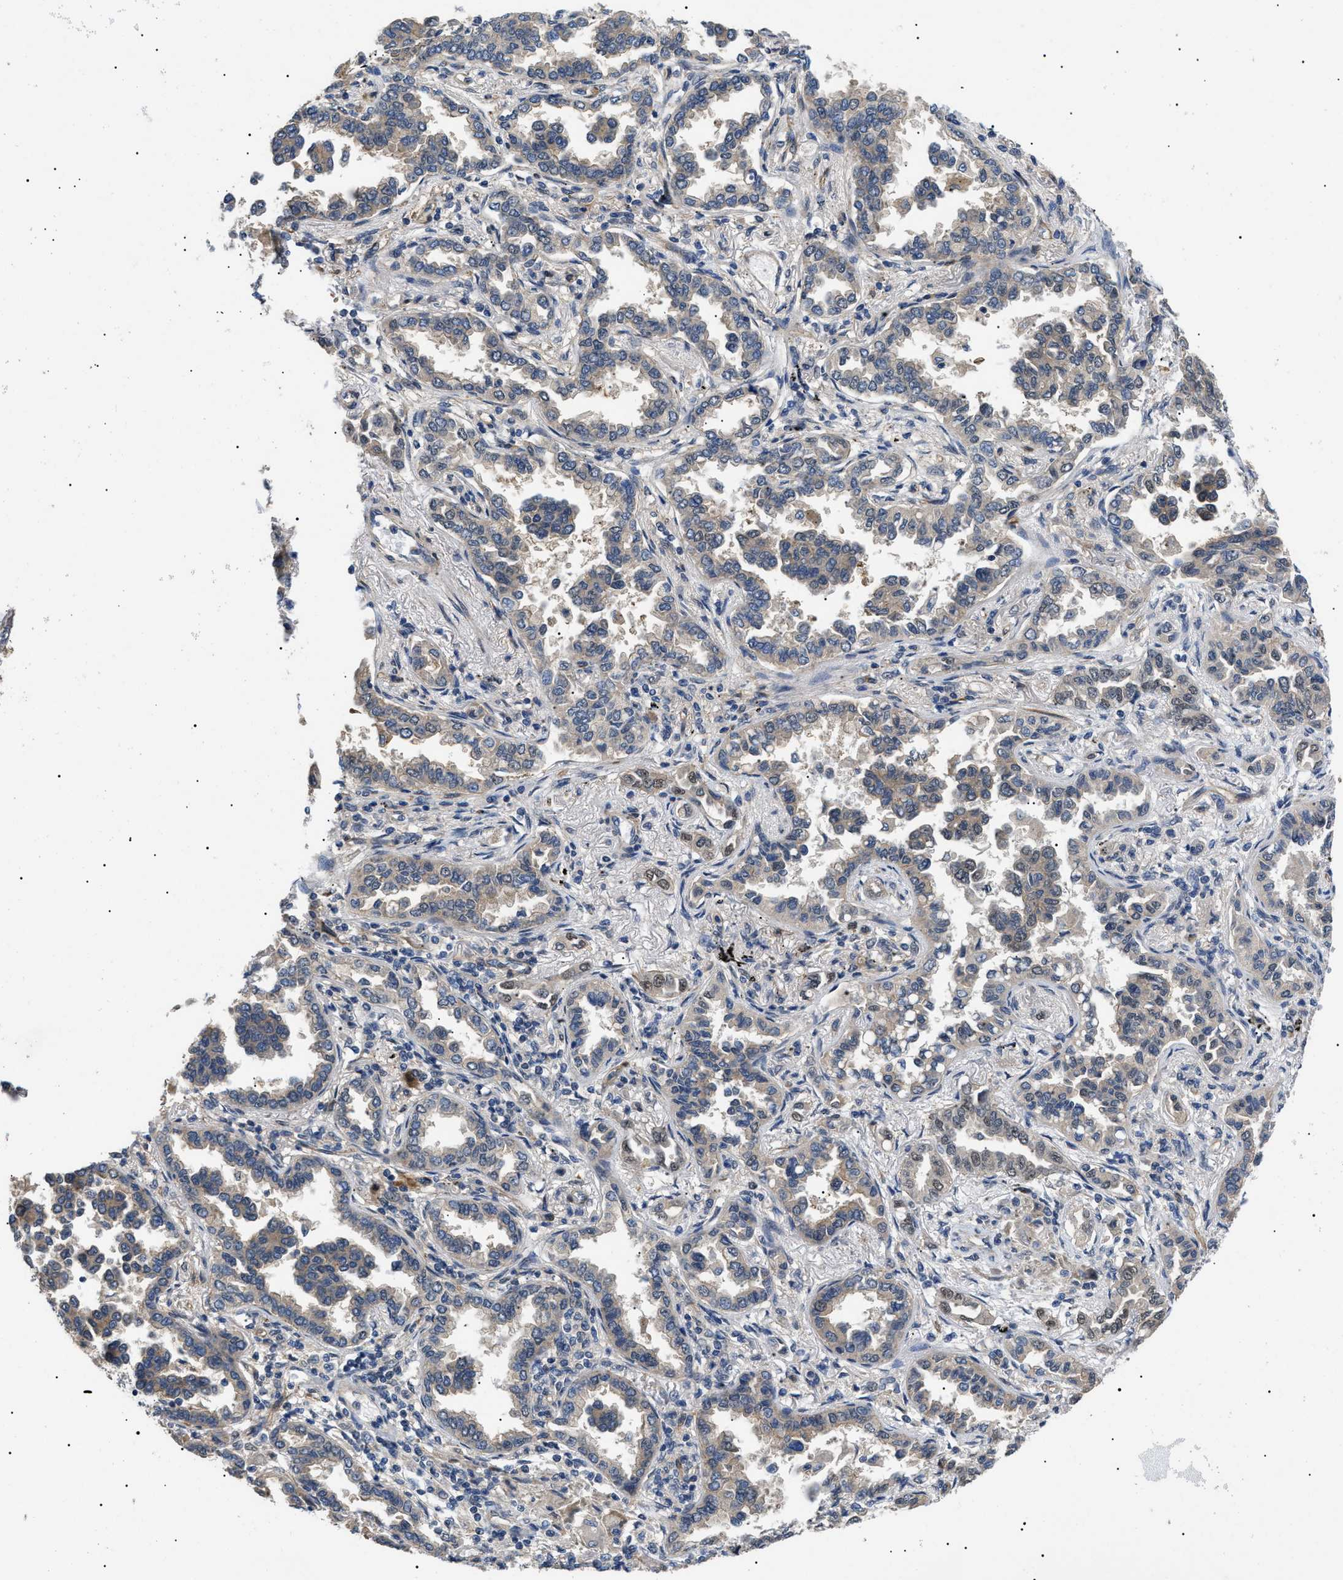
{"staining": {"intensity": "weak", "quantity": ">75%", "location": "cytoplasmic/membranous"}, "tissue": "lung cancer", "cell_type": "Tumor cells", "image_type": "cancer", "snomed": [{"axis": "morphology", "description": "Normal tissue, NOS"}, {"axis": "morphology", "description": "Adenocarcinoma, NOS"}, {"axis": "topography", "description": "Lung"}], "caption": "Lung cancer (adenocarcinoma) stained with a protein marker reveals weak staining in tumor cells.", "gene": "CRCP", "patient": {"sex": "male", "age": 59}}